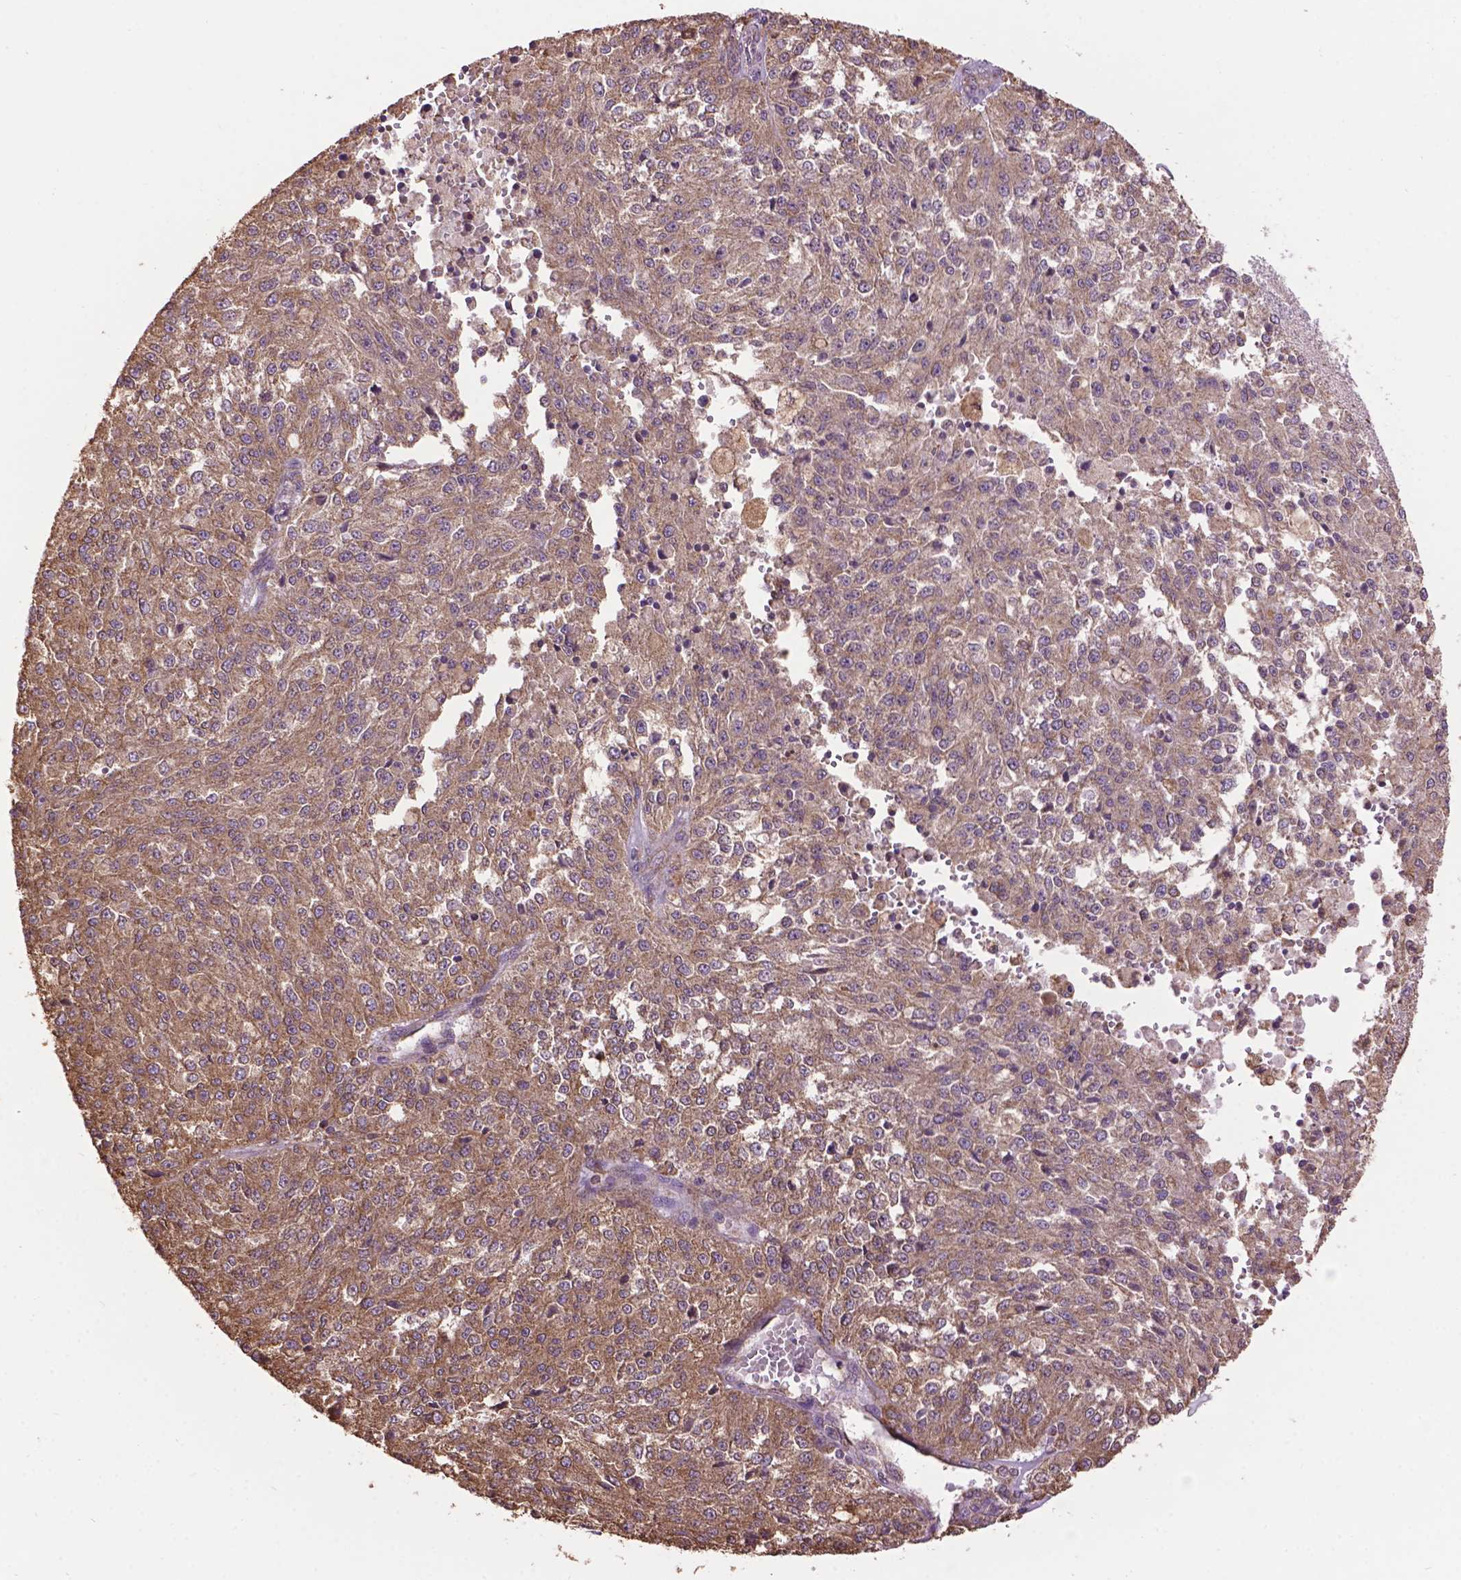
{"staining": {"intensity": "moderate", "quantity": ">75%", "location": "cytoplasmic/membranous"}, "tissue": "melanoma", "cell_type": "Tumor cells", "image_type": "cancer", "snomed": [{"axis": "morphology", "description": "Malignant melanoma, Metastatic site"}, {"axis": "topography", "description": "Lymph node"}], "caption": "A medium amount of moderate cytoplasmic/membranous expression is appreciated in approximately >75% of tumor cells in malignant melanoma (metastatic site) tissue.", "gene": "PPP2R5E", "patient": {"sex": "female", "age": 64}}